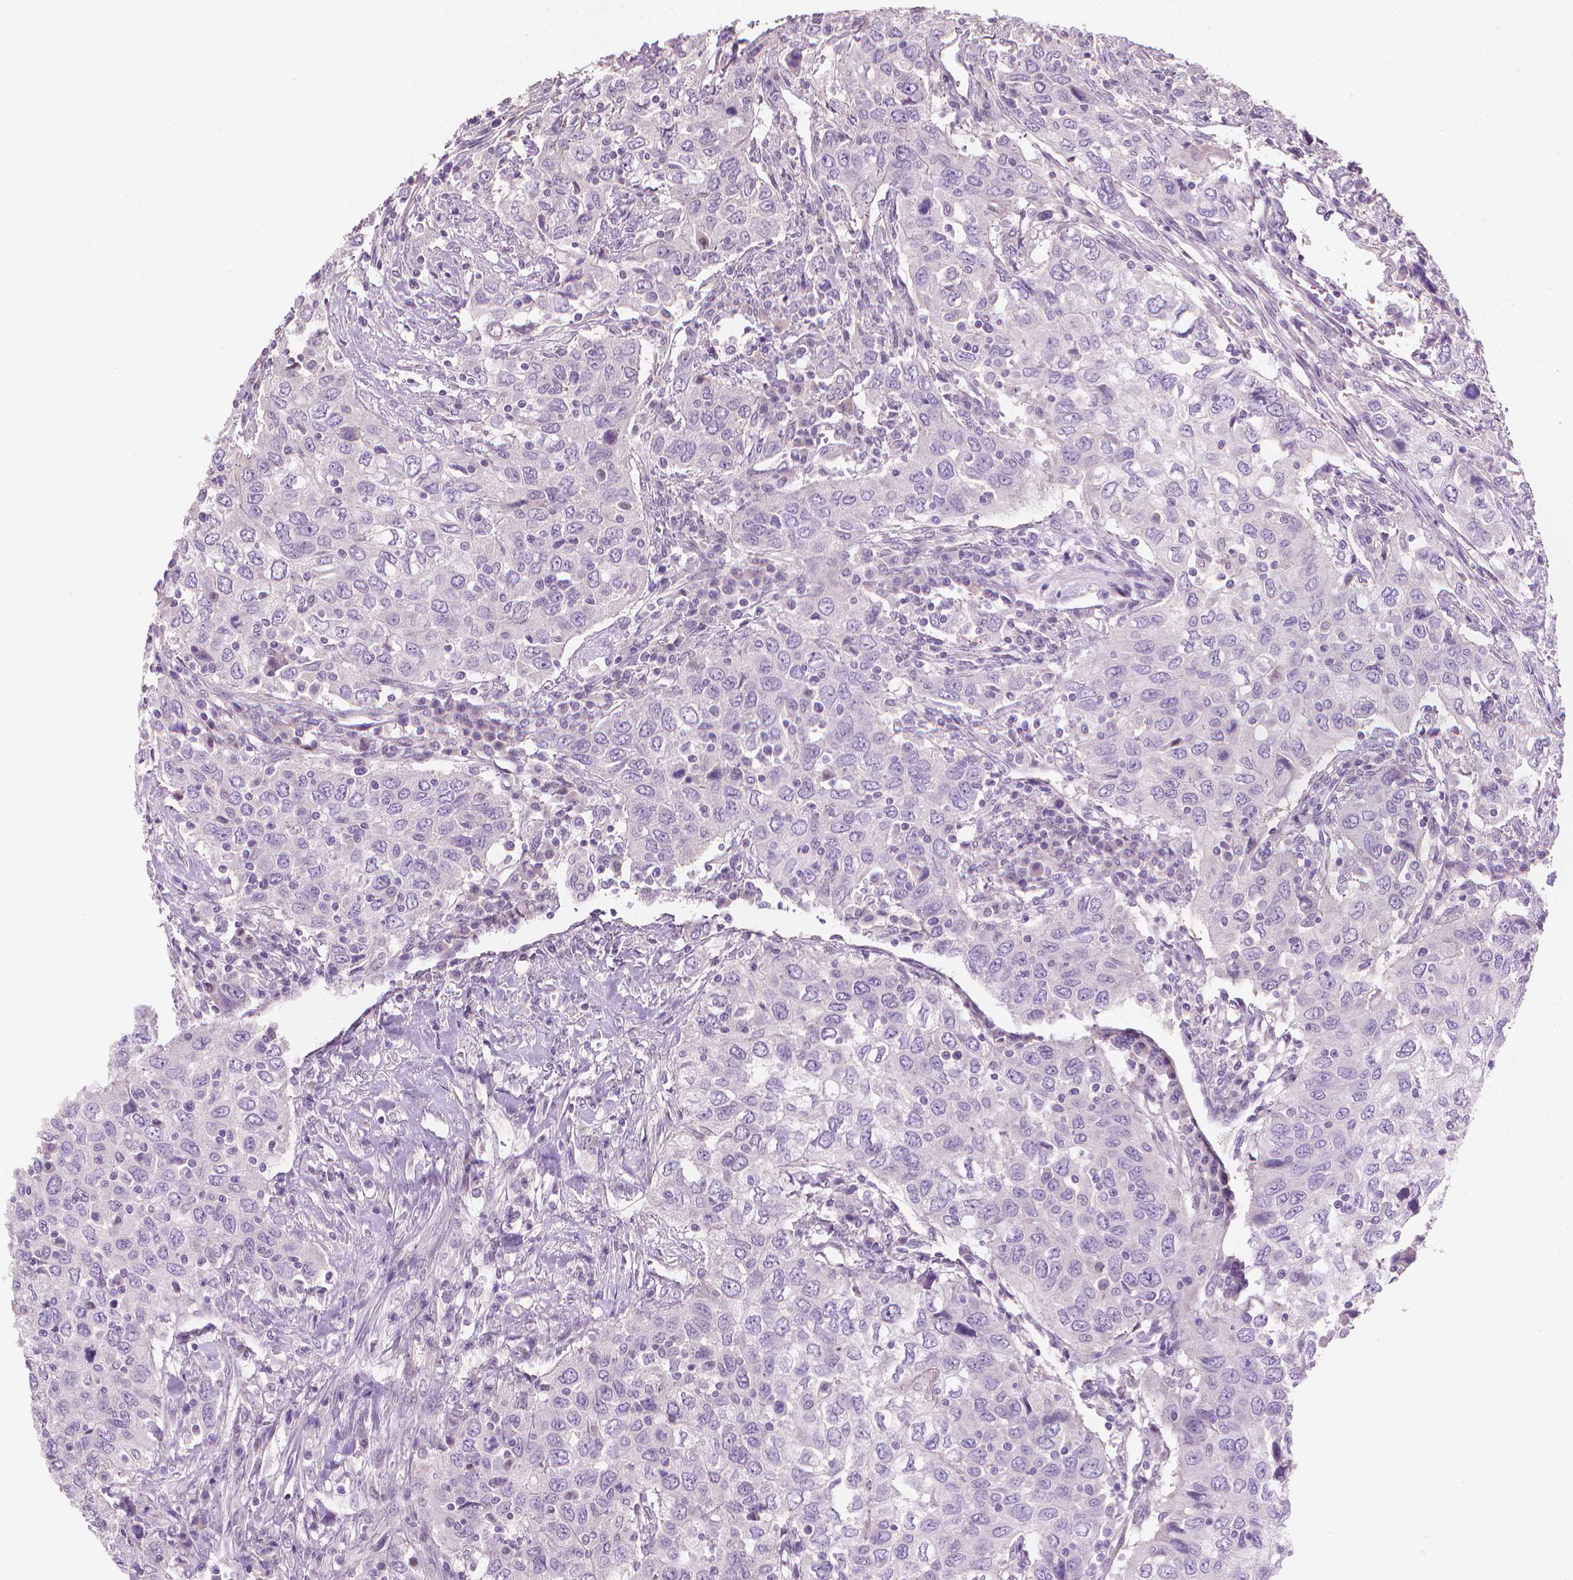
{"staining": {"intensity": "negative", "quantity": "none", "location": "none"}, "tissue": "urothelial cancer", "cell_type": "Tumor cells", "image_type": "cancer", "snomed": [{"axis": "morphology", "description": "Urothelial carcinoma, High grade"}, {"axis": "topography", "description": "Urinary bladder"}], "caption": "Tumor cells show no significant protein positivity in urothelial cancer.", "gene": "CLXN", "patient": {"sex": "male", "age": 76}}